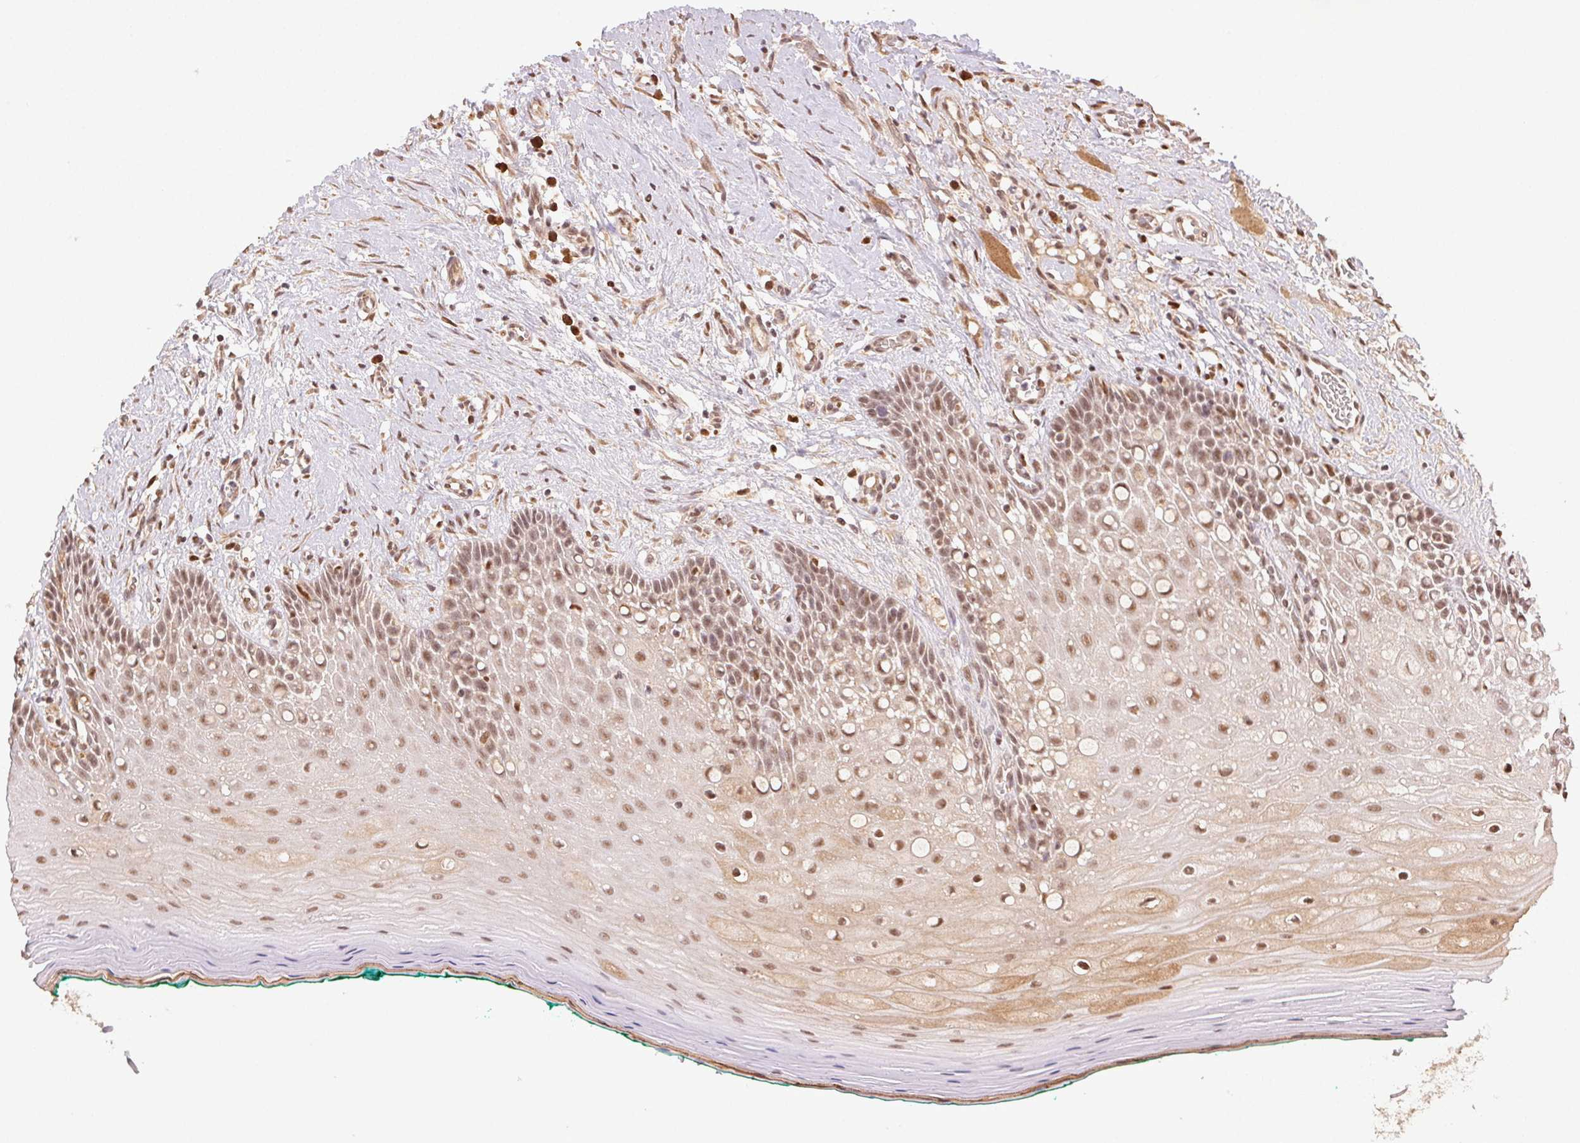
{"staining": {"intensity": "moderate", "quantity": ">75%", "location": "nuclear"}, "tissue": "oral mucosa", "cell_type": "Squamous epithelial cells", "image_type": "normal", "snomed": [{"axis": "morphology", "description": "Normal tissue, NOS"}, {"axis": "topography", "description": "Oral tissue"}], "caption": "A micrograph showing moderate nuclear positivity in approximately >75% of squamous epithelial cells in benign oral mucosa, as visualized by brown immunohistochemical staining.", "gene": "TREML4", "patient": {"sex": "female", "age": 83}}